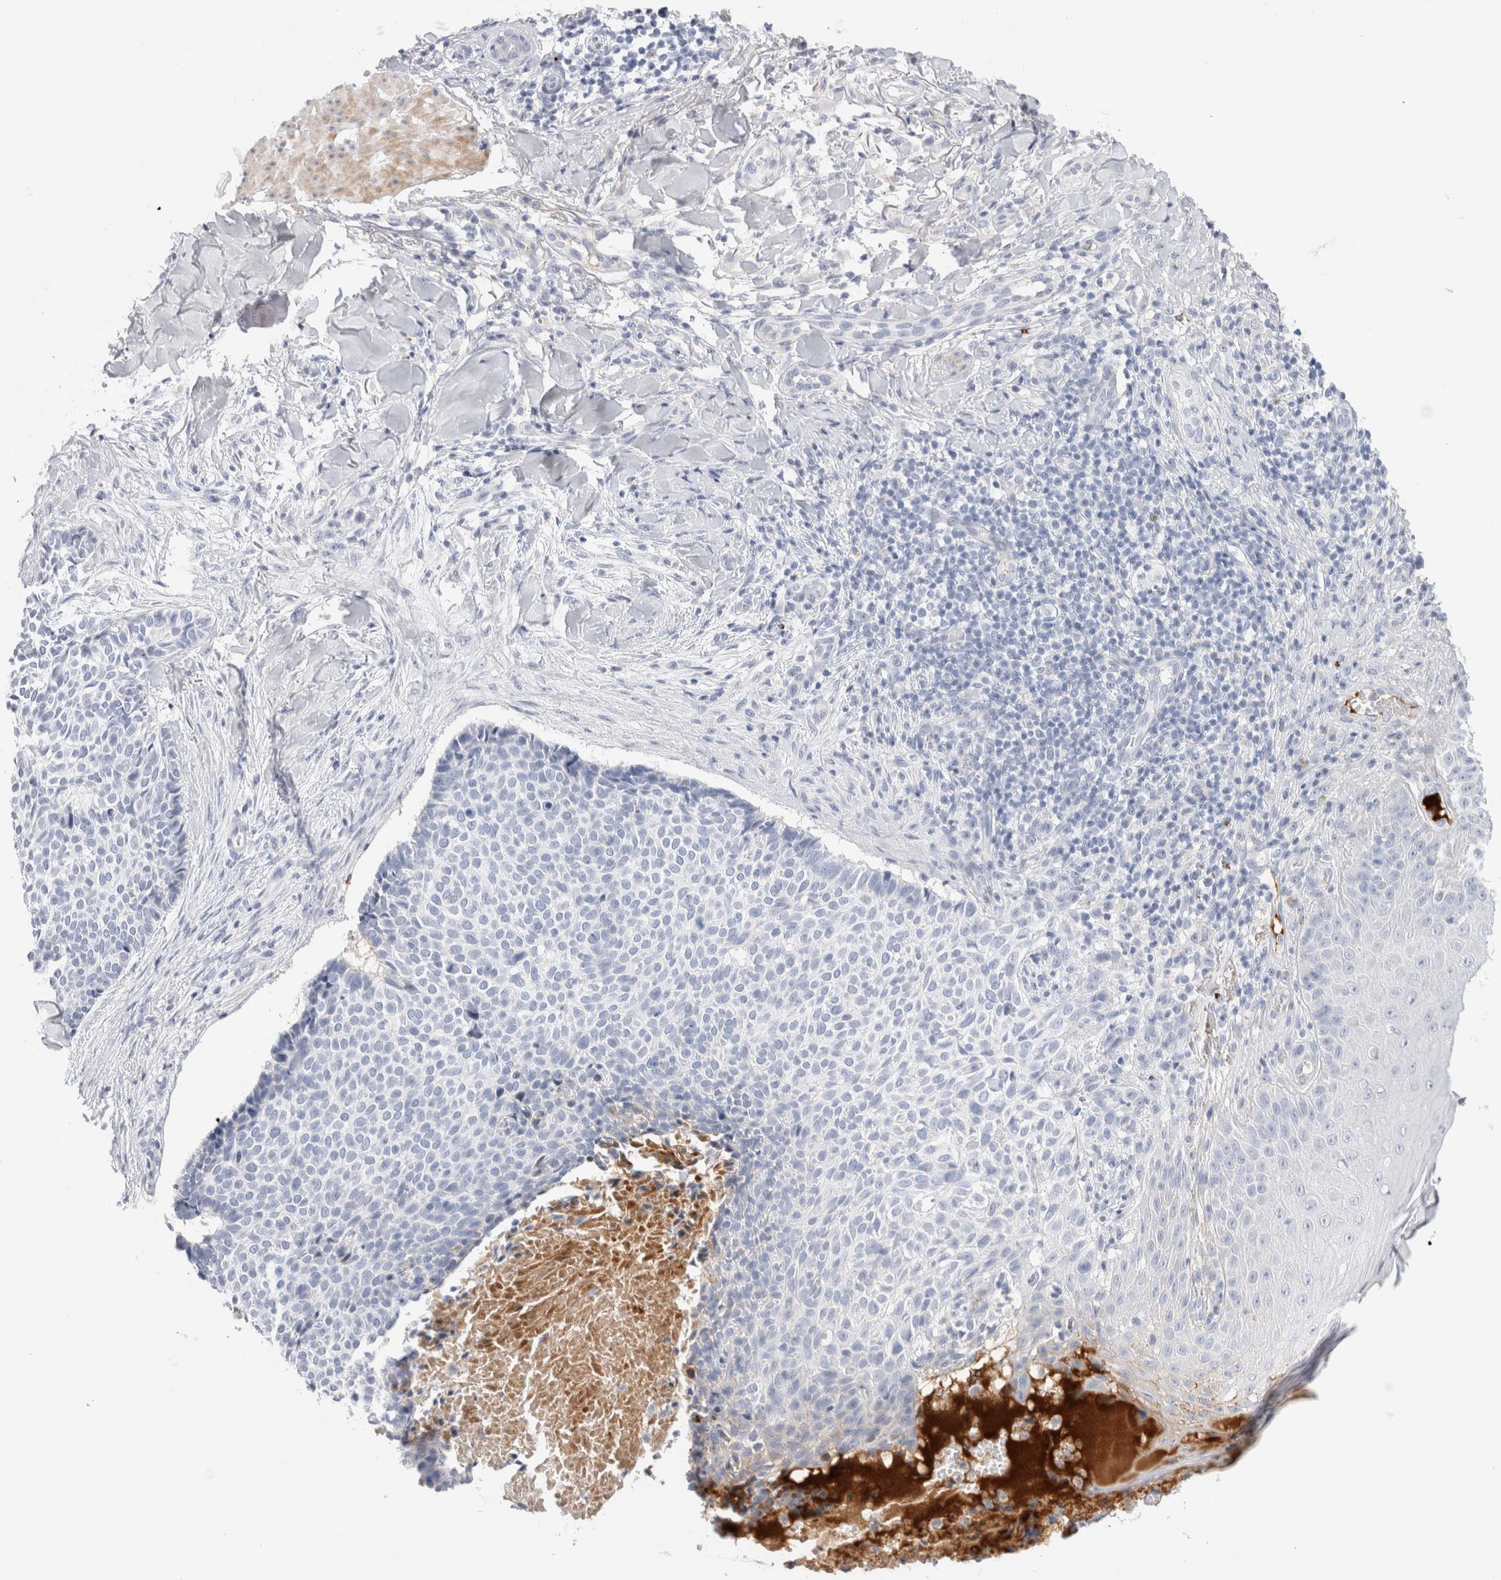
{"staining": {"intensity": "negative", "quantity": "none", "location": "none"}, "tissue": "skin cancer", "cell_type": "Tumor cells", "image_type": "cancer", "snomed": [{"axis": "morphology", "description": "Normal tissue, NOS"}, {"axis": "morphology", "description": "Basal cell carcinoma"}, {"axis": "topography", "description": "Skin"}], "caption": "A high-resolution histopathology image shows immunohistochemistry staining of skin cancer (basal cell carcinoma), which exhibits no significant expression in tumor cells. (Stains: DAB IHC with hematoxylin counter stain, Microscopy: brightfield microscopy at high magnification).", "gene": "ECHDC2", "patient": {"sex": "male", "age": 67}}